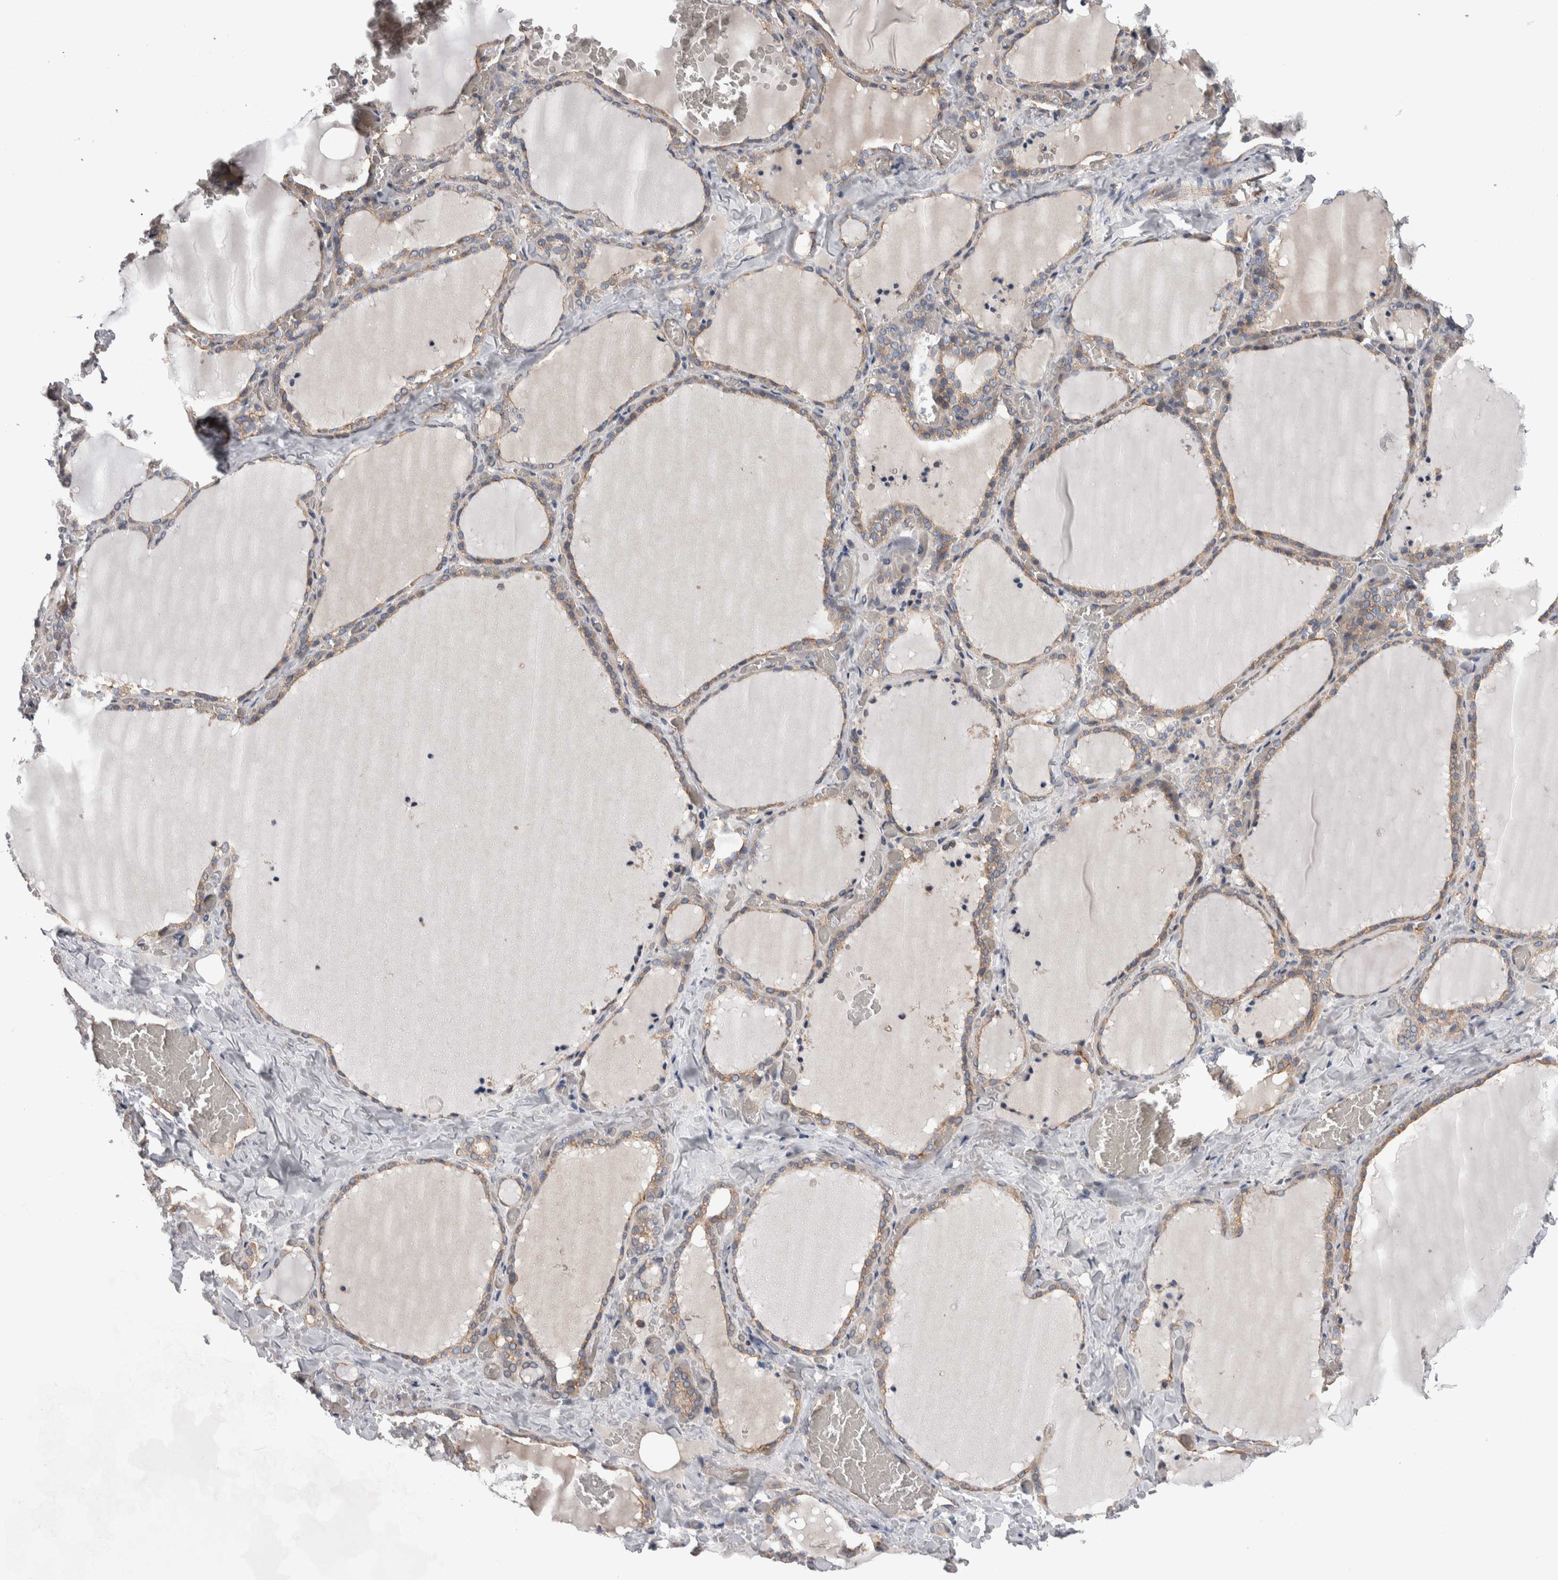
{"staining": {"intensity": "moderate", "quantity": ">75%", "location": "cytoplasmic/membranous"}, "tissue": "thyroid gland", "cell_type": "Glandular cells", "image_type": "normal", "snomed": [{"axis": "morphology", "description": "Normal tissue, NOS"}, {"axis": "topography", "description": "Thyroid gland"}], "caption": "Brown immunohistochemical staining in unremarkable human thyroid gland shows moderate cytoplasmic/membranous expression in about >75% of glandular cells.", "gene": "LIMA1", "patient": {"sex": "female", "age": 22}}